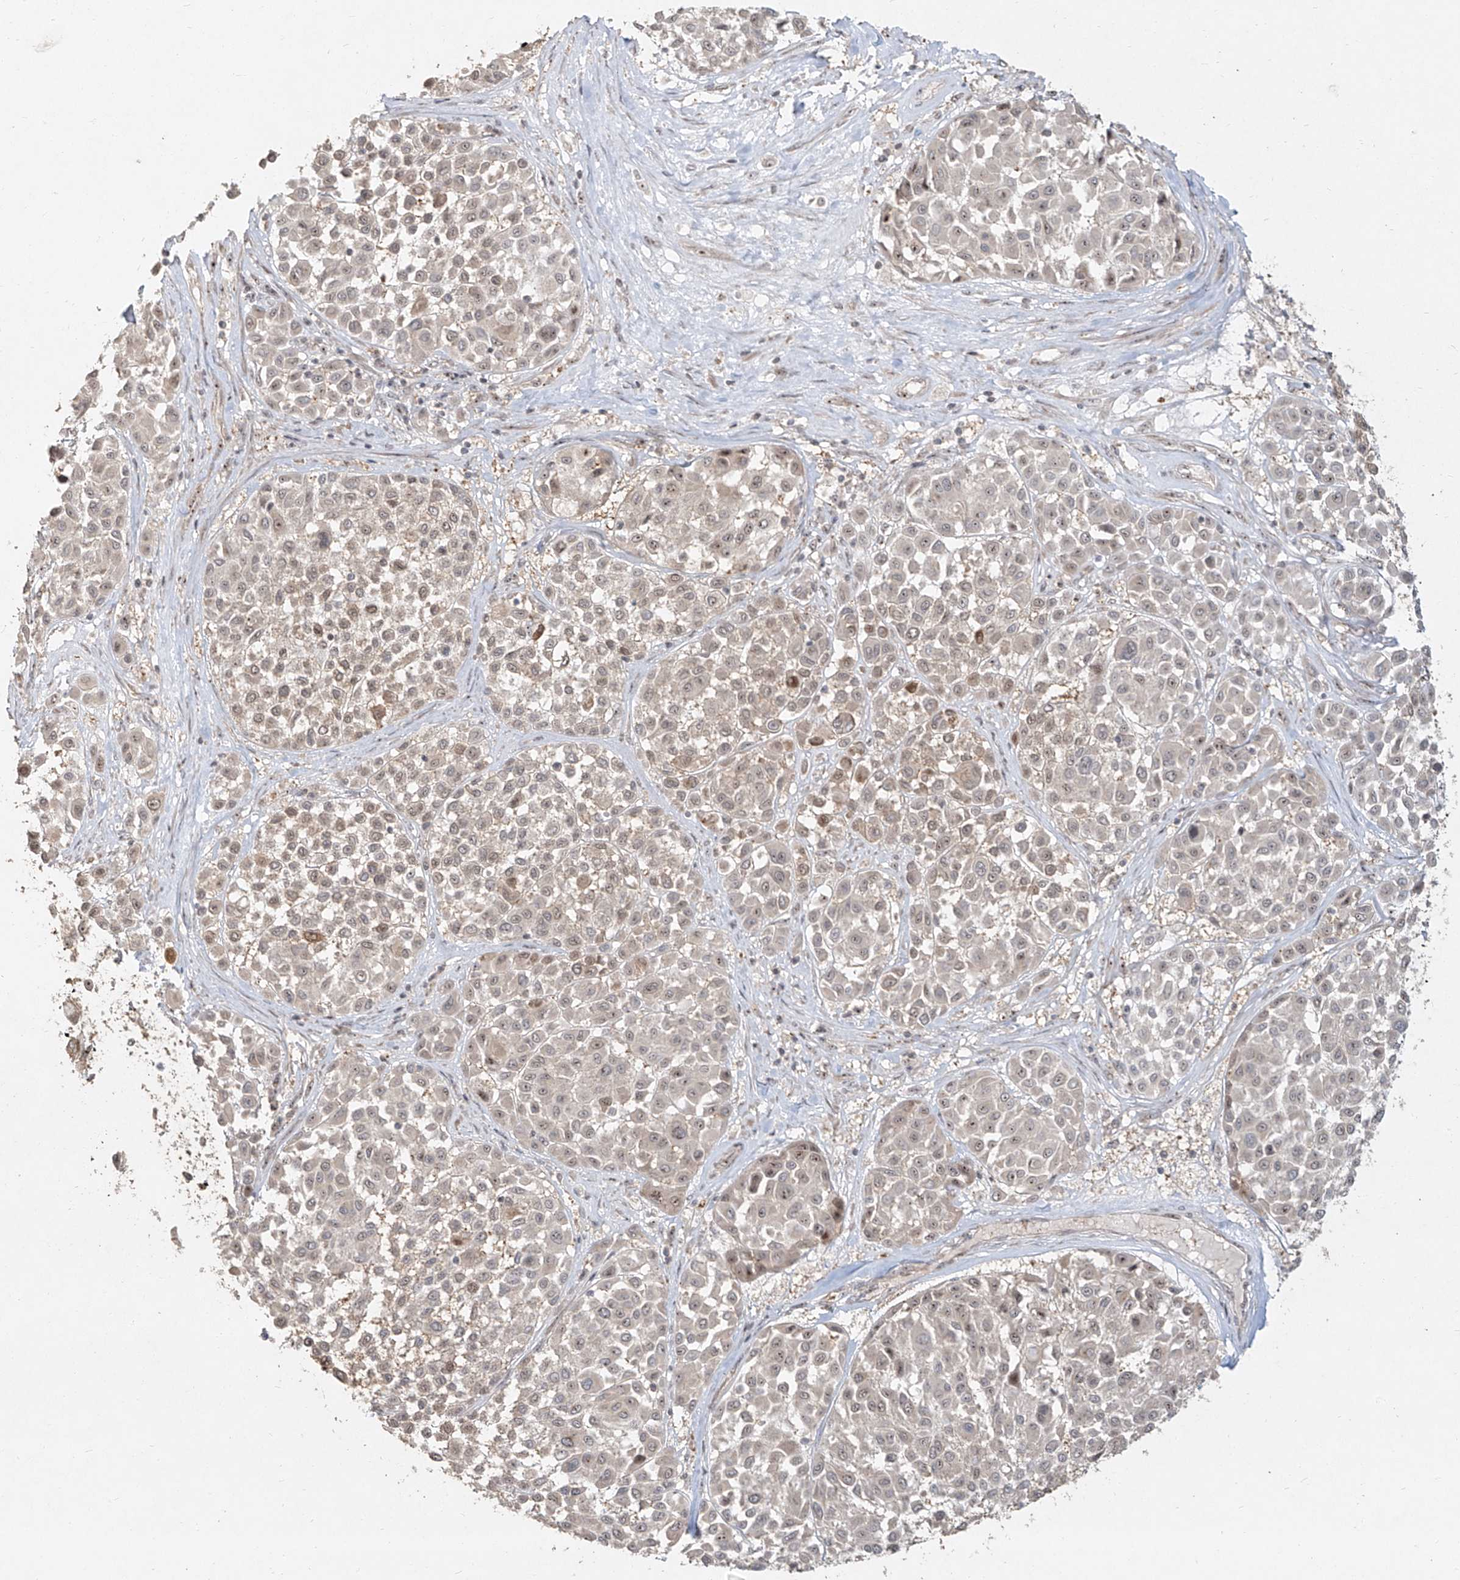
{"staining": {"intensity": "weak", "quantity": "25%-75%", "location": "nuclear"}, "tissue": "melanoma", "cell_type": "Tumor cells", "image_type": "cancer", "snomed": [{"axis": "morphology", "description": "Malignant melanoma, Metastatic site"}, {"axis": "topography", "description": "Soft tissue"}], "caption": "Protein expression analysis of malignant melanoma (metastatic site) reveals weak nuclear positivity in about 25%-75% of tumor cells. (brown staining indicates protein expression, while blue staining denotes nuclei).", "gene": "BYSL", "patient": {"sex": "male", "age": 41}}